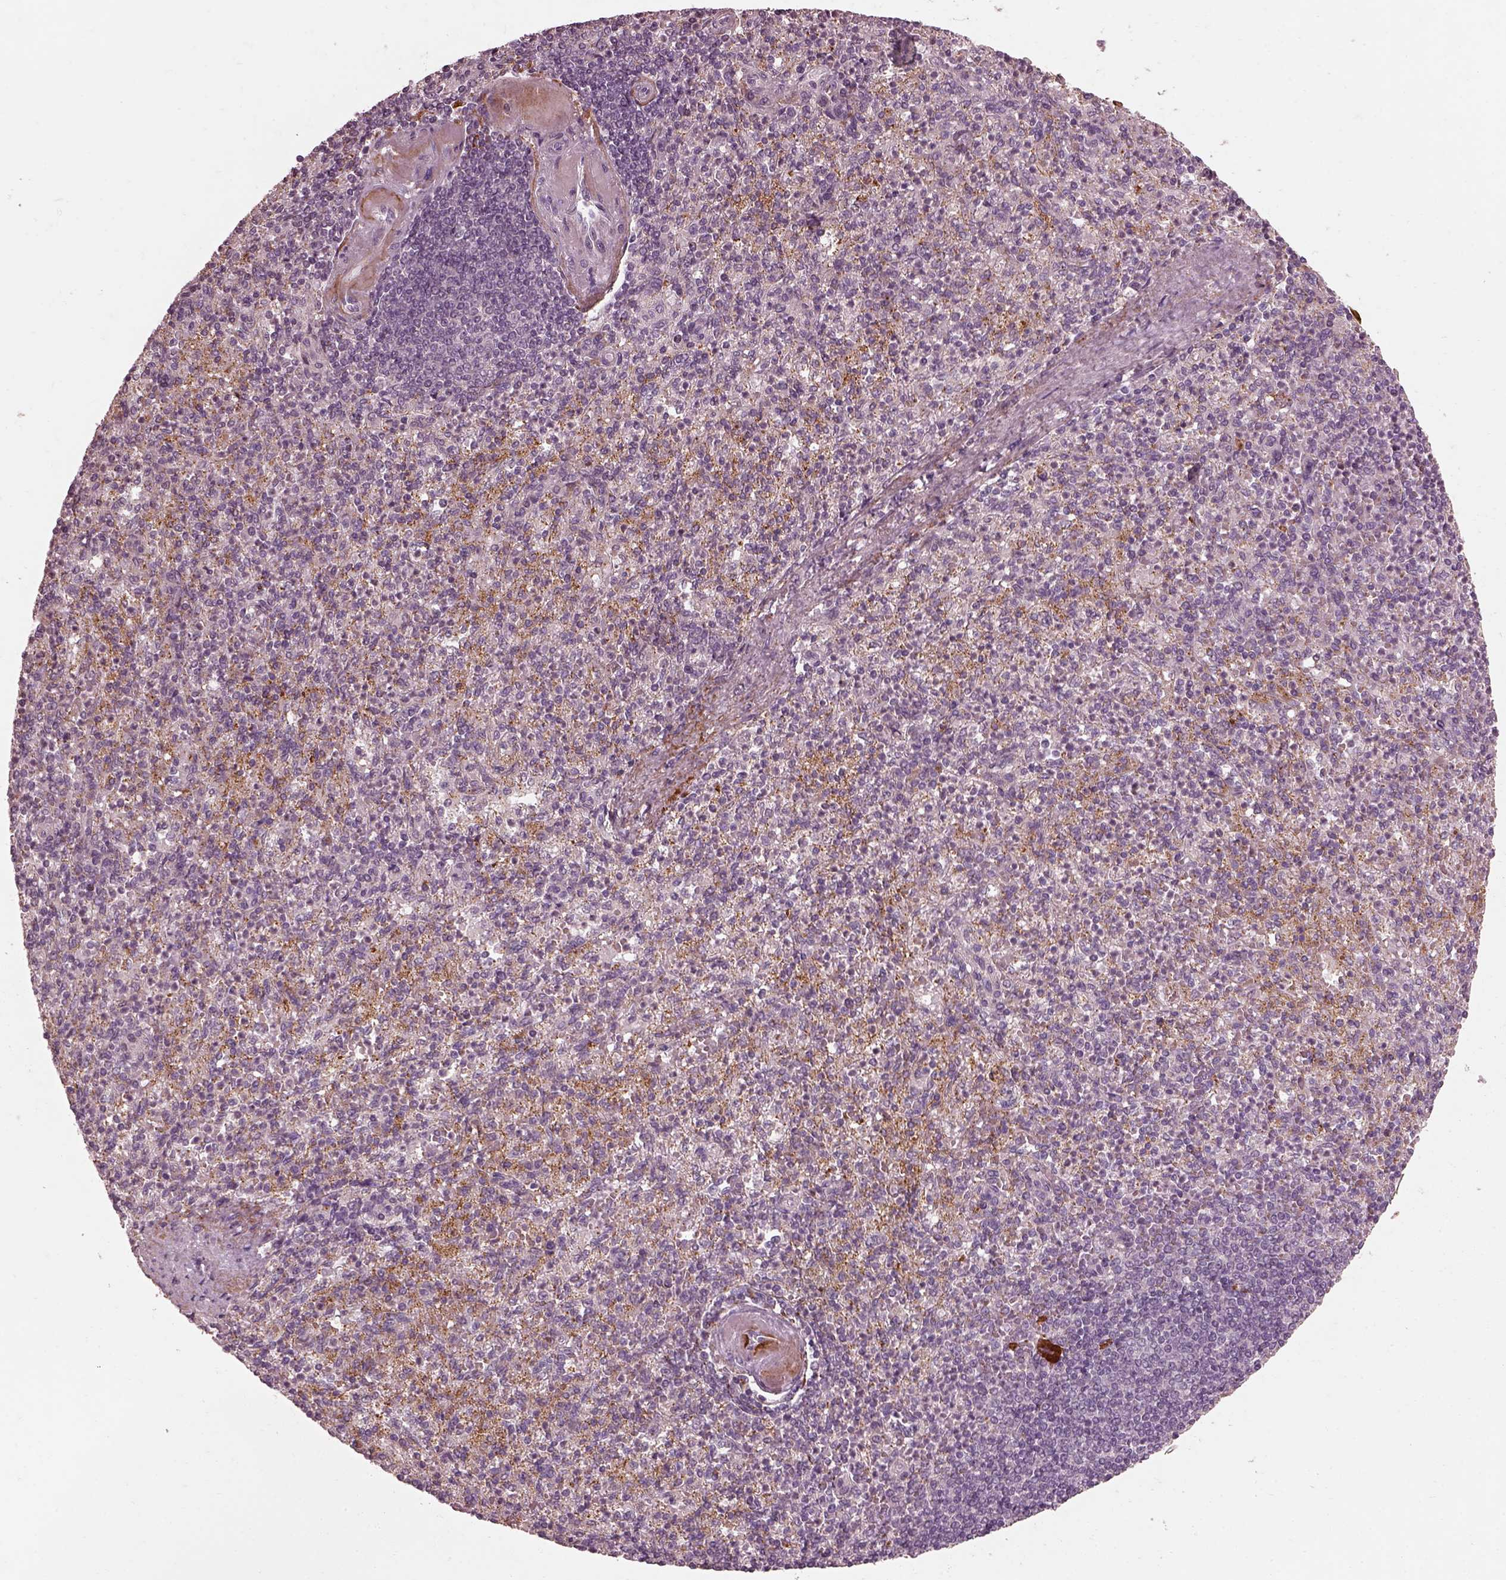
{"staining": {"intensity": "negative", "quantity": "none", "location": "none"}, "tissue": "spleen", "cell_type": "Cells in red pulp", "image_type": "normal", "snomed": [{"axis": "morphology", "description": "Normal tissue, NOS"}, {"axis": "topography", "description": "Spleen"}], "caption": "Protein analysis of benign spleen reveals no significant positivity in cells in red pulp.", "gene": "EFEMP1", "patient": {"sex": "female", "age": 74}}